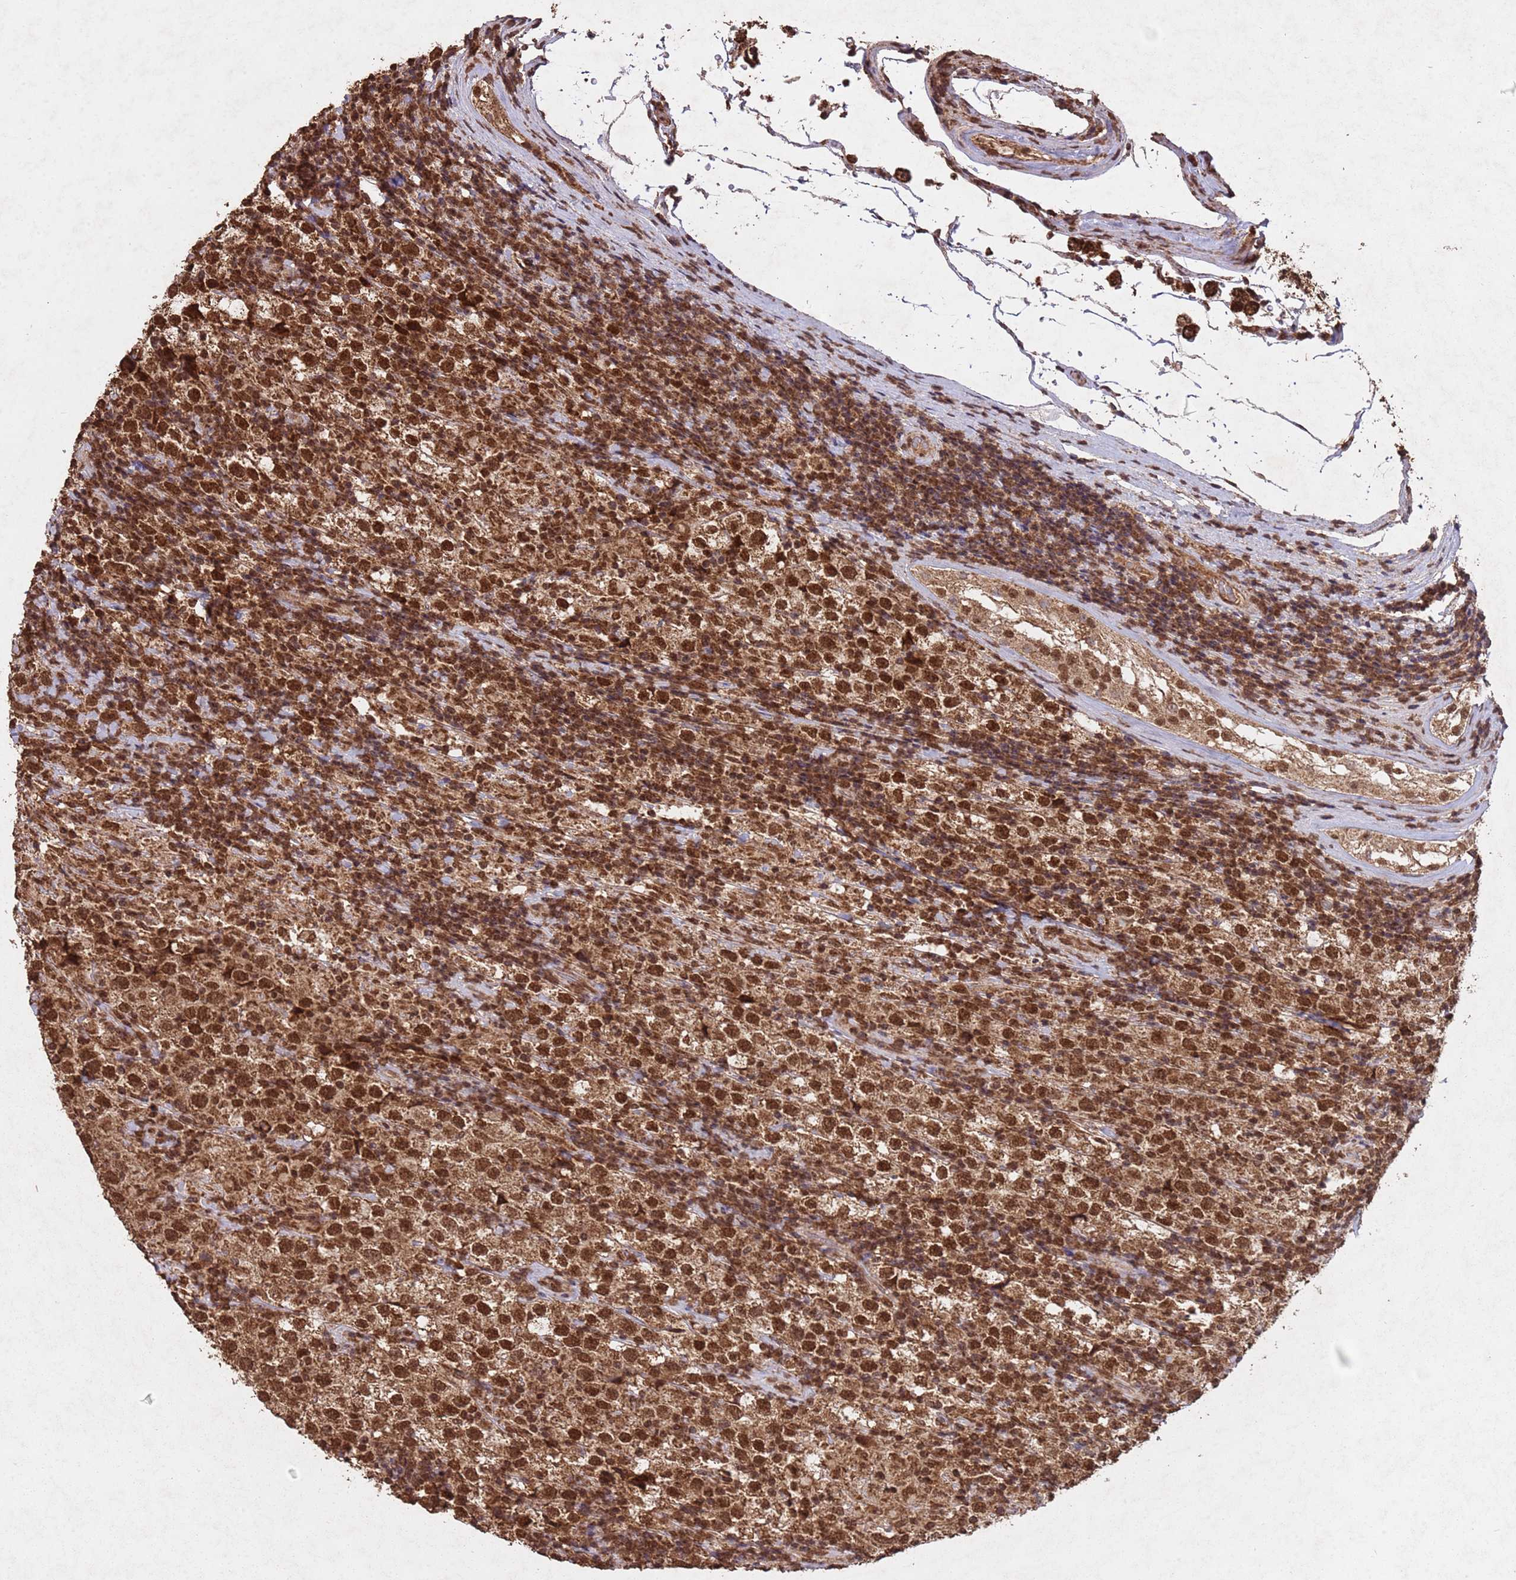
{"staining": {"intensity": "strong", "quantity": ">75%", "location": "nuclear"}, "tissue": "testis cancer", "cell_type": "Tumor cells", "image_type": "cancer", "snomed": [{"axis": "morphology", "description": "Seminoma, NOS"}, {"axis": "morphology", "description": "Carcinoma, Embryonal, NOS"}, {"axis": "topography", "description": "Testis"}], "caption": "Protein expression analysis of human testis cancer (embryonal carcinoma) reveals strong nuclear expression in approximately >75% of tumor cells. (IHC, brightfield microscopy, high magnification).", "gene": "HDAC10", "patient": {"sex": "male", "age": 41}}